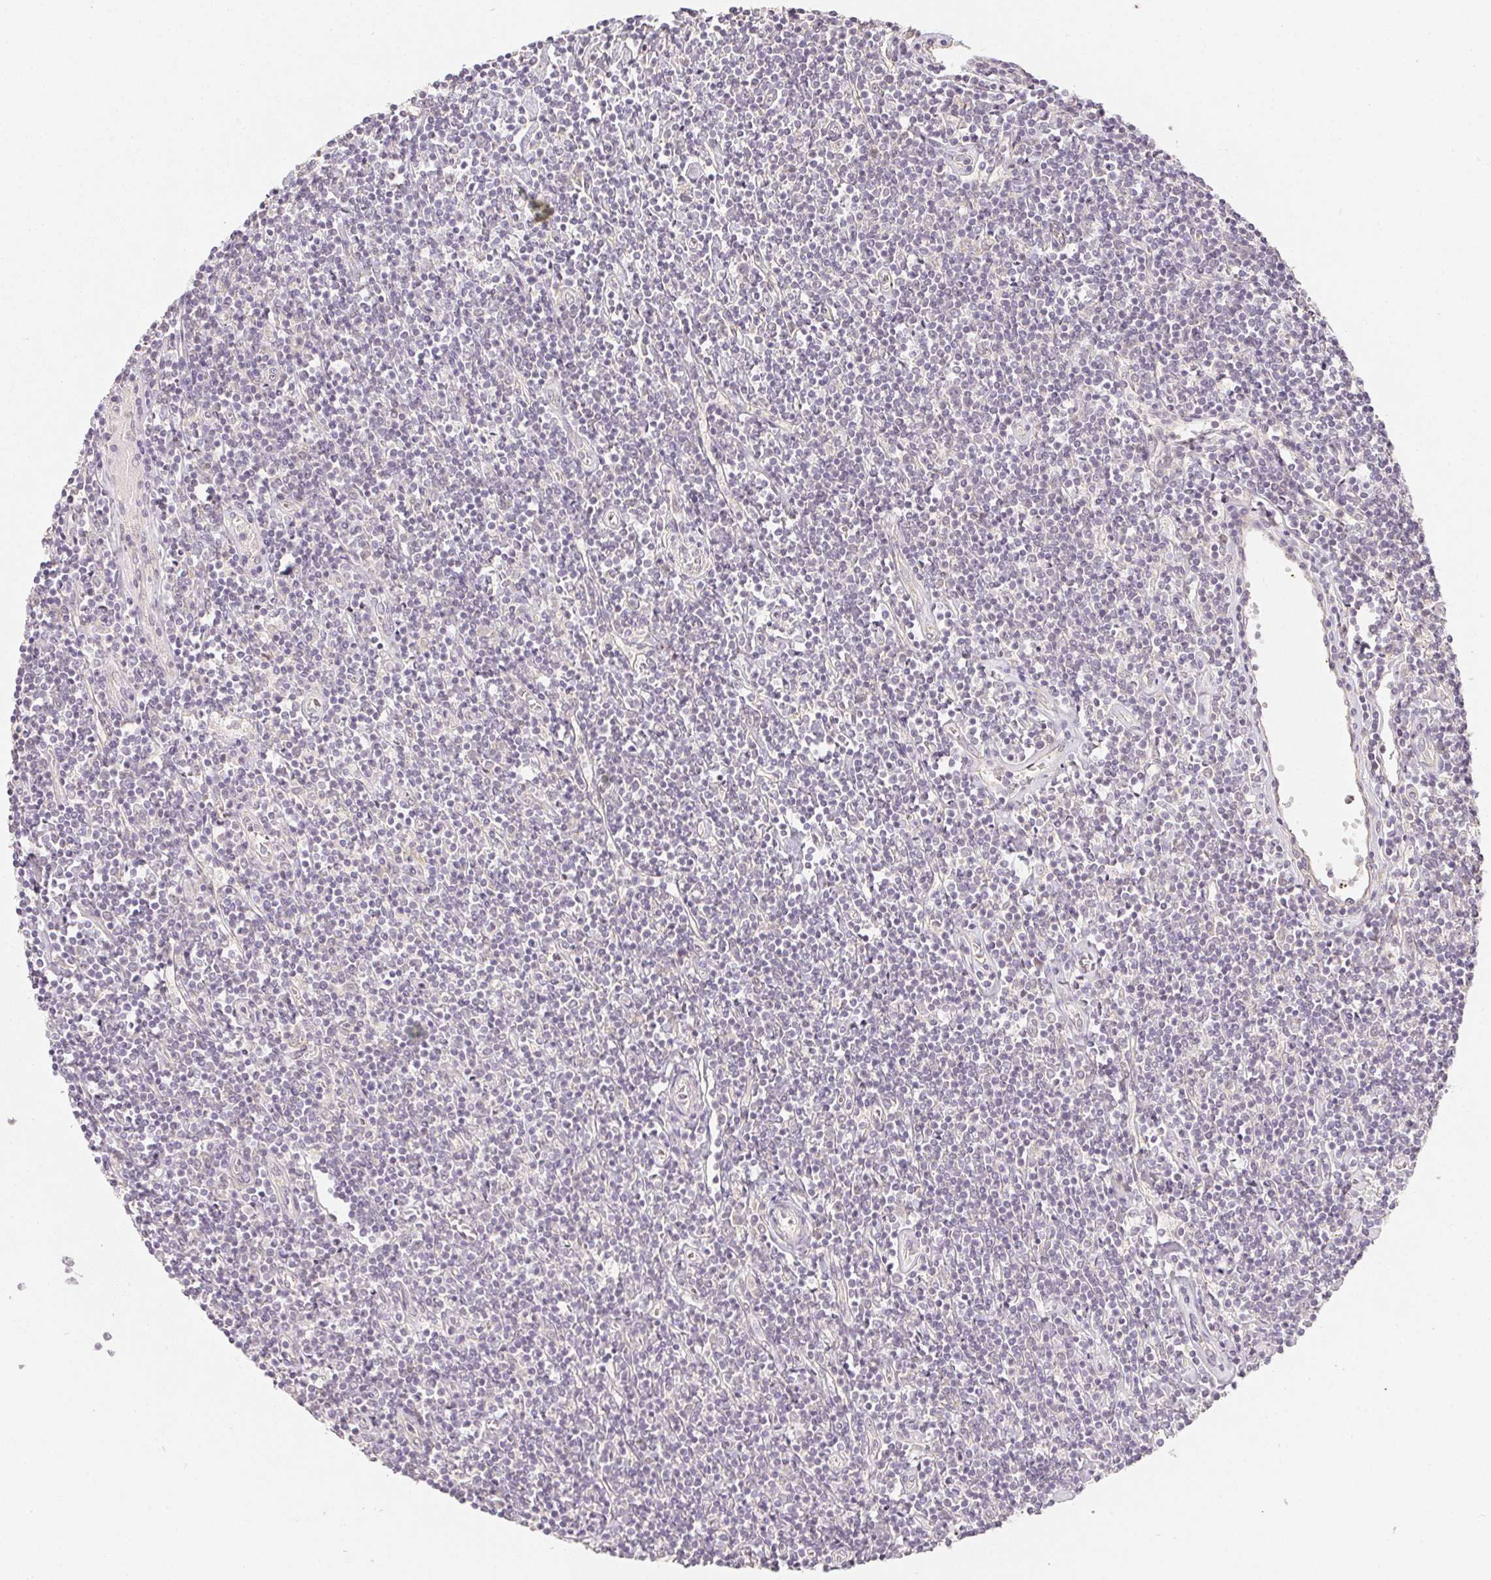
{"staining": {"intensity": "negative", "quantity": "none", "location": "none"}, "tissue": "lymphoma", "cell_type": "Tumor cells", "image_type": "cancer", "snomed": [{"axis": "morphology", "description": "Hodgkin's disease, NOS"}, {"axis": "topography", "description": "Lymph node"}], "caption": "Immunohistochemical staining of human Hodgkin's disease exhibits no significant expression in tumor cells.", "gene": "SOAT1", "patient": {"sex": "male", "age": 40}}